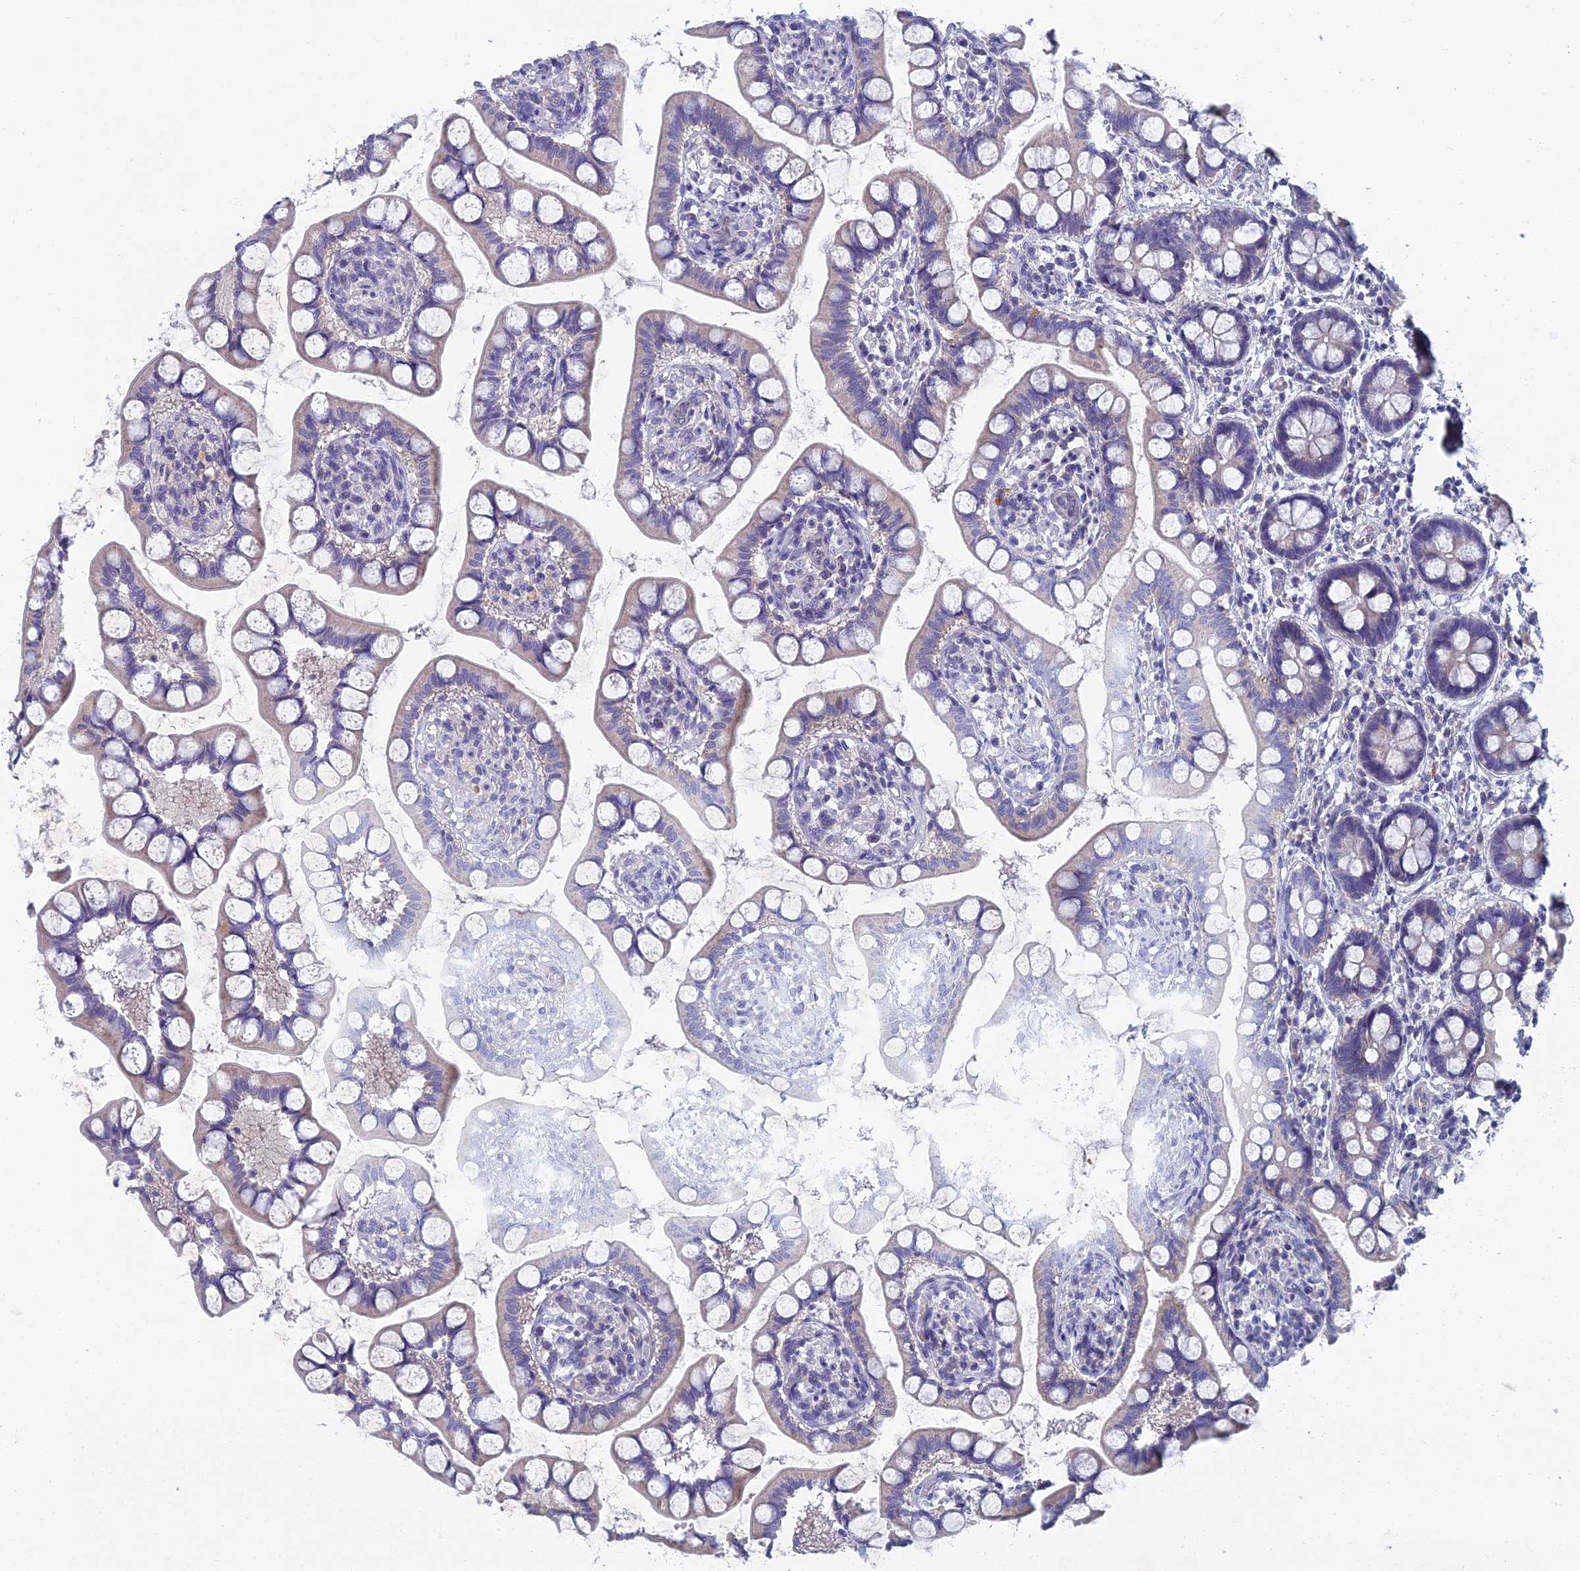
{"staining": {"intensity": "weak", "quantity": "25%-75%", "location": "cytoplasmic/membranous"}, "tissue": "small intestine", "cell_type": "Glandular cells", "image_type": "normal", "snomed": [{"axis": "morphology", "description": "Normal tissue, NOS"}, {"axis": "topography", "description": "Small intestine"}], "caption": "Immunohistochemistry image of normal small intestine stained for a protein (brown), which demonstrates low levels of weak cytoplasmic/membranous expression in about 25%-75% of glandular cells.", "gene": "SPIN4", "patient": {"sex": "male", "age": 52}}